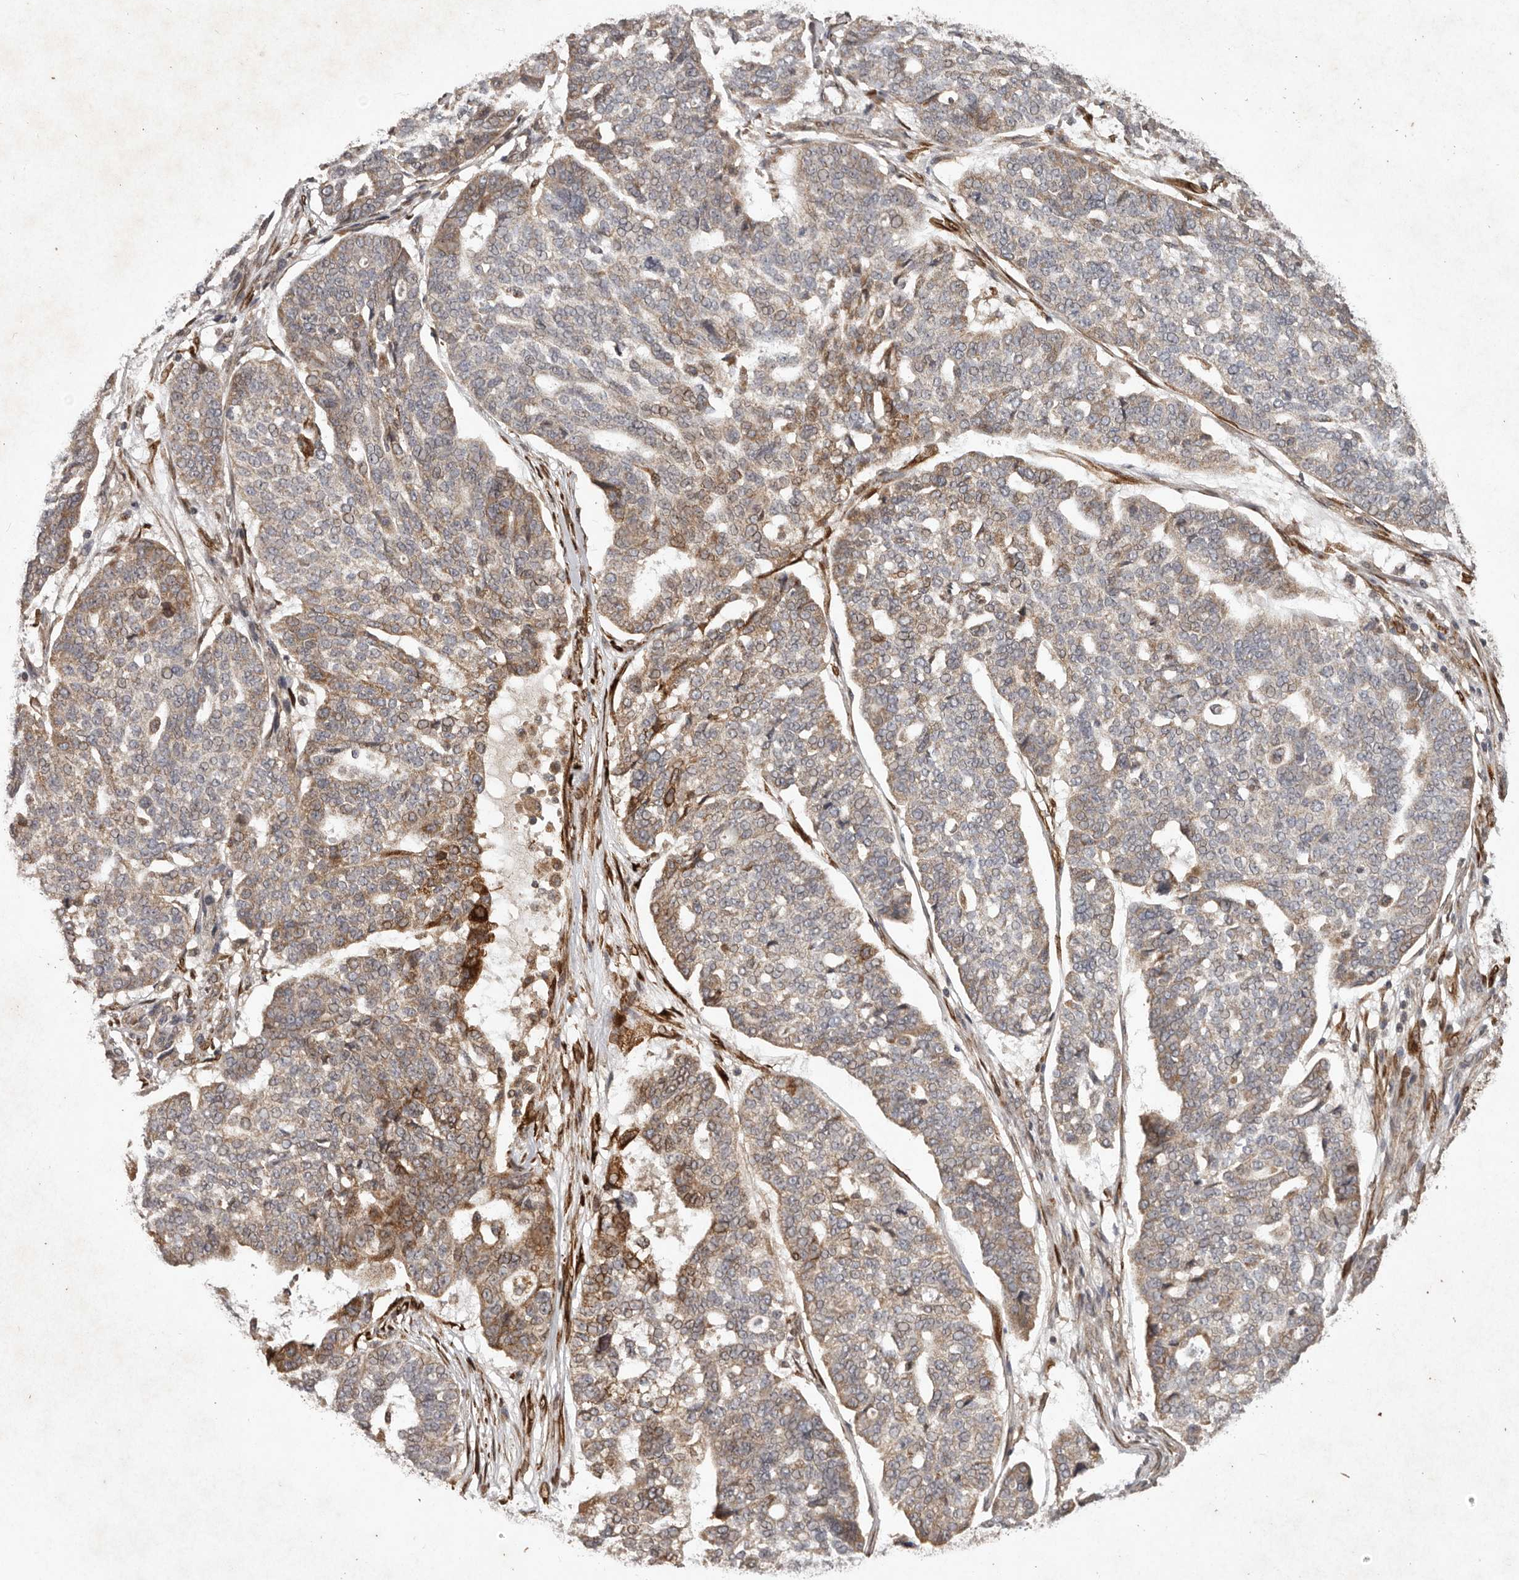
{"staining": {"intensity": "moderate", "quantity": "25%-75%", "location": "cytoplasmic/membranous"}, "tissue": "ovarian cancer", "cell_type": "Tumor cells", "image_type": "cancer", "snomed": [{"axis": "morphology", "description": "Cystadenocarcinoma, serous, NOS"}, {"axis": "topography", "description": "Ovary"}], "caption": "Immunohistochemistry (IHC) (DAB) staining of human ovarian cancer reveals moderate cytoplasmic/membranous protein expression in approximately 25%-75% of tumor cells.", "gene": "PLOD2", "patient": {"sex": "female", "age": 59}}